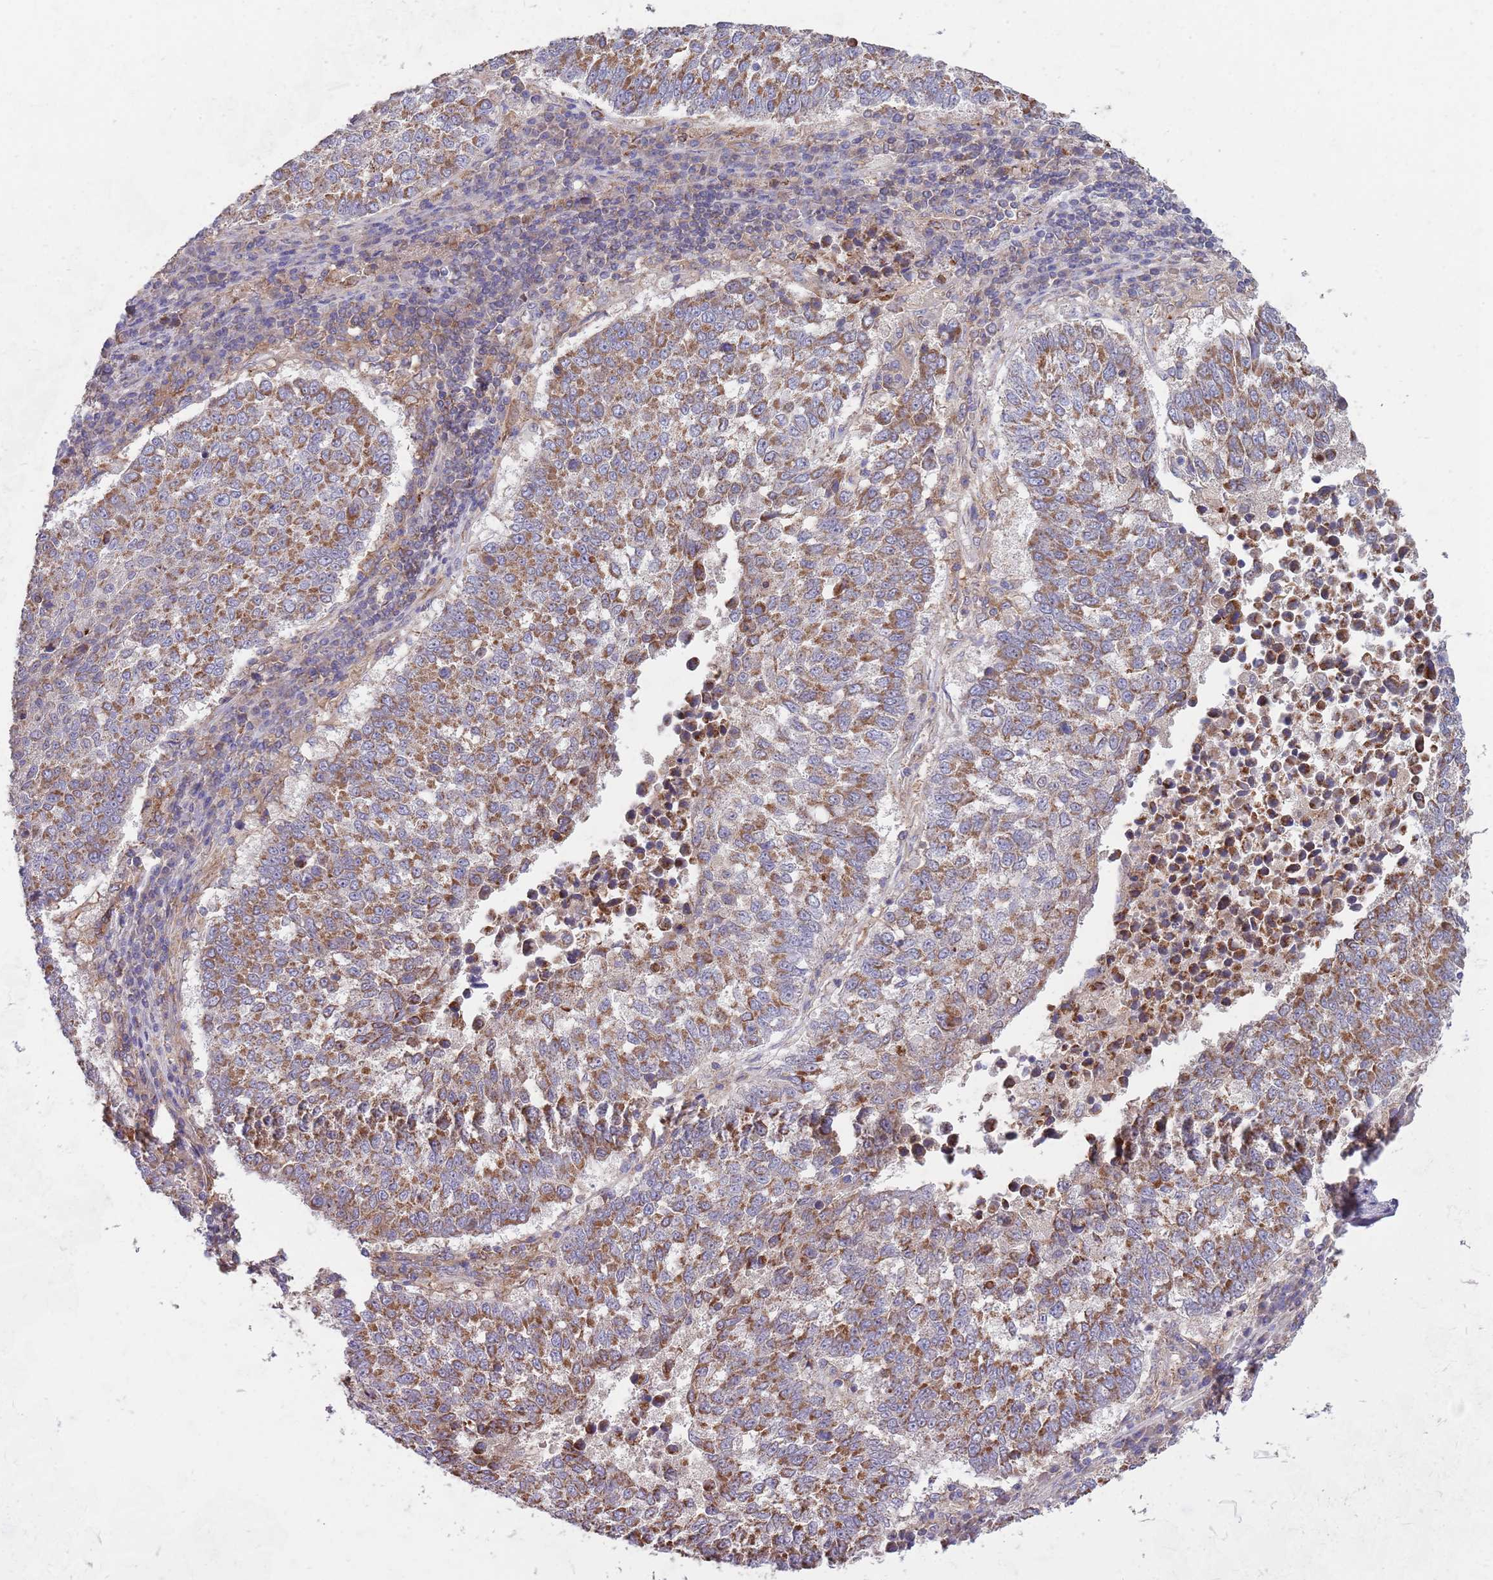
{"staining": {"intensity": "moderate", "quantity": ">75%", "location": "cytoplasmic/membranous"}, "tissue": "lung cancer", "cell_type": "Tumor cells", "image_type": "cancer", "snomed": [{"axis": "morphology", "description": "Squamous cell carcinoma, NOS"}, {"axis": "topography", "description": "Lung"}], "caption": "Human lung cancer stained with a protein marker displays moderate staining in tumor cells.", "gene": "DDT", "patient": {"sex": "male", "age": 73}}